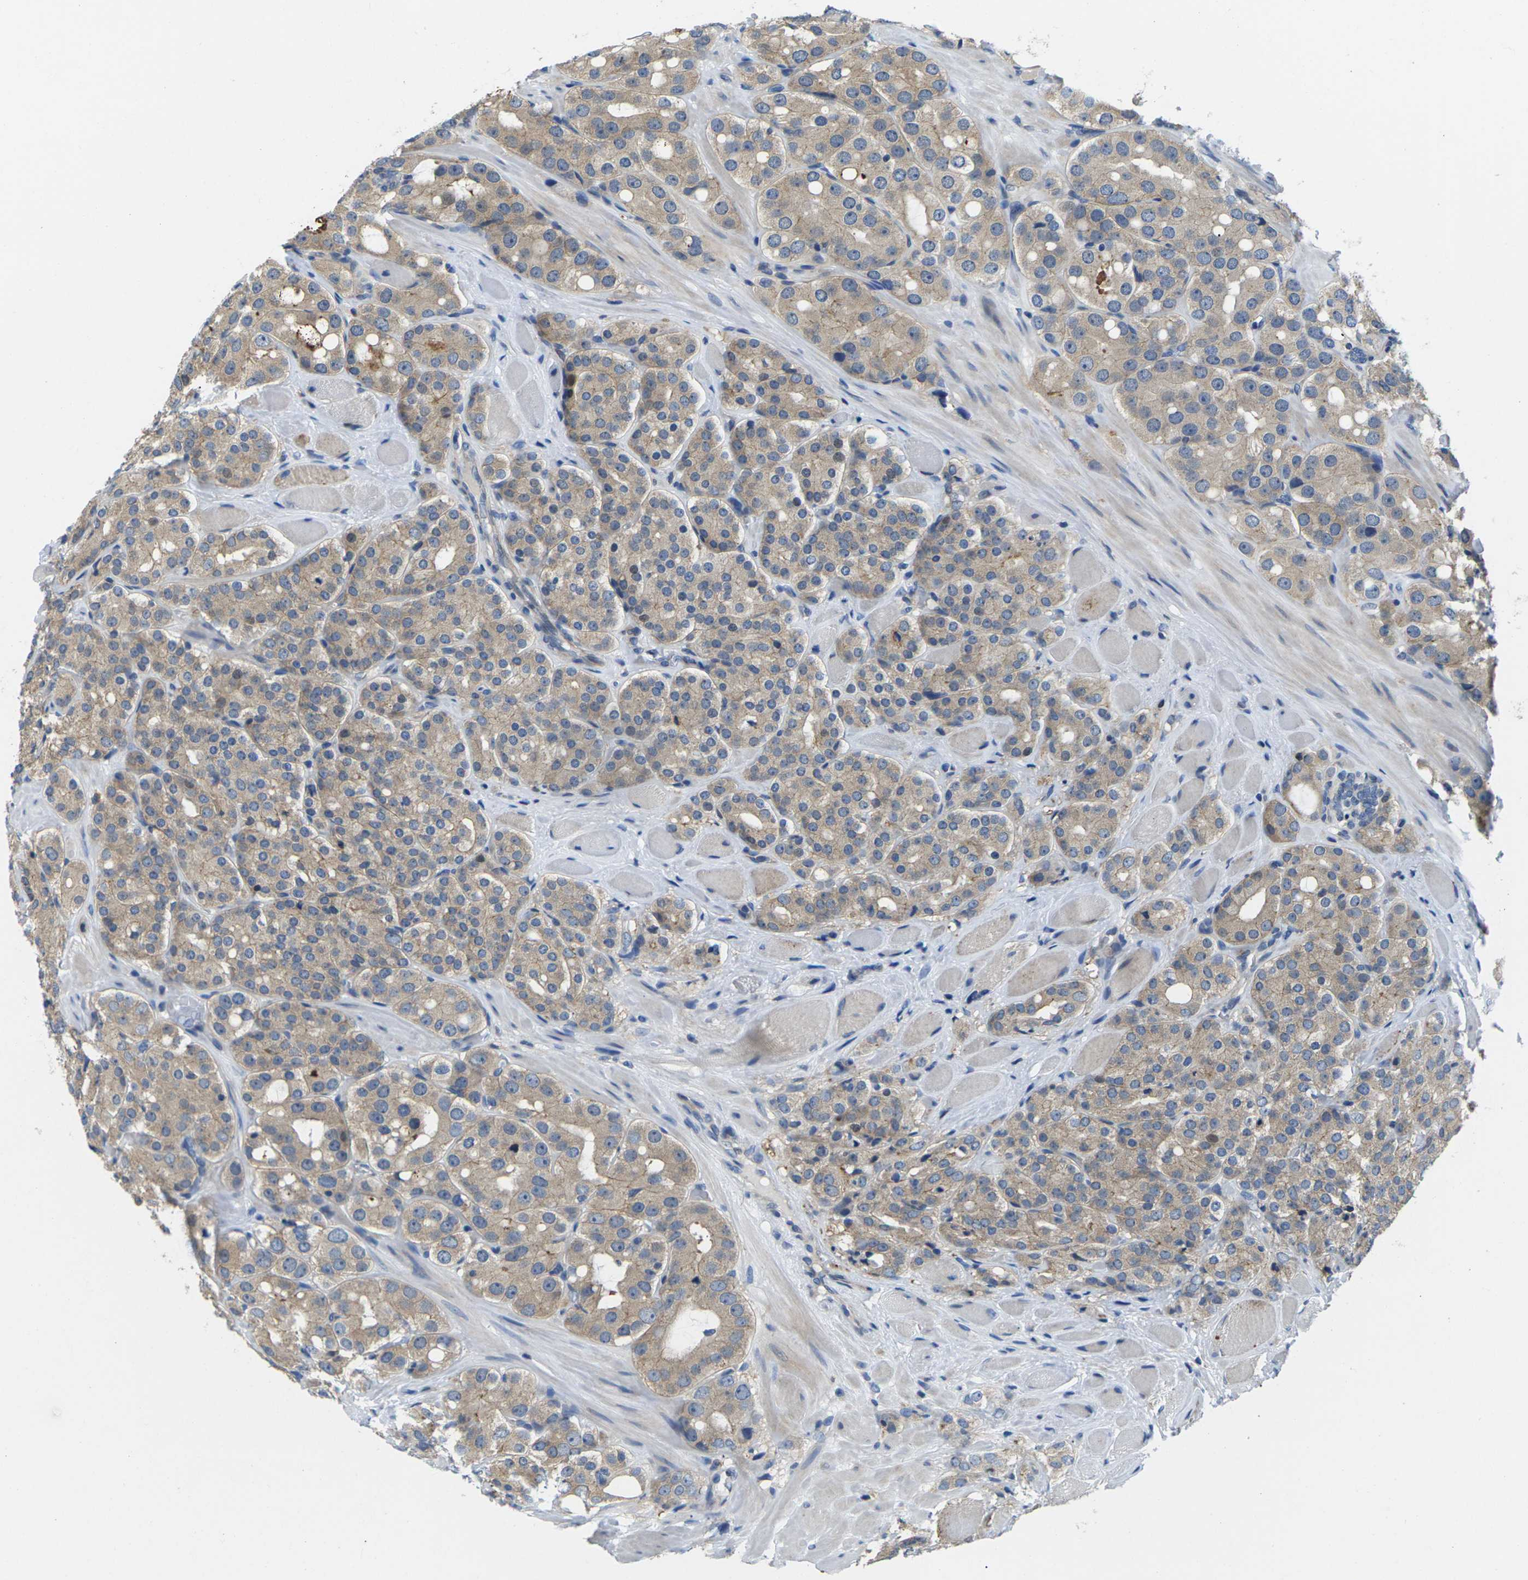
{"staining": {"intensity": "moderate", "quantity": ">75%", "location": "cytoplasmic/membranous"}, "tissue": "prostate cancer", "cell_type": "Tumor cells", "image_type": "cancer", "snomed": [{"axis": "morphology", "description": "Adenocarcinoma, High grade"}, {"axis": "topography", "description": "Prostate"}], "caption": "Immunohistochemical staining of human prostate cancer (adenocarcinoma (high-grade)) shows medium levels of moderate cytoplasmic/membranous protein staining in about >75% of tumor cells.", "gene": "SCNN1A", "patient": {"sex": "male", "age": 65}}